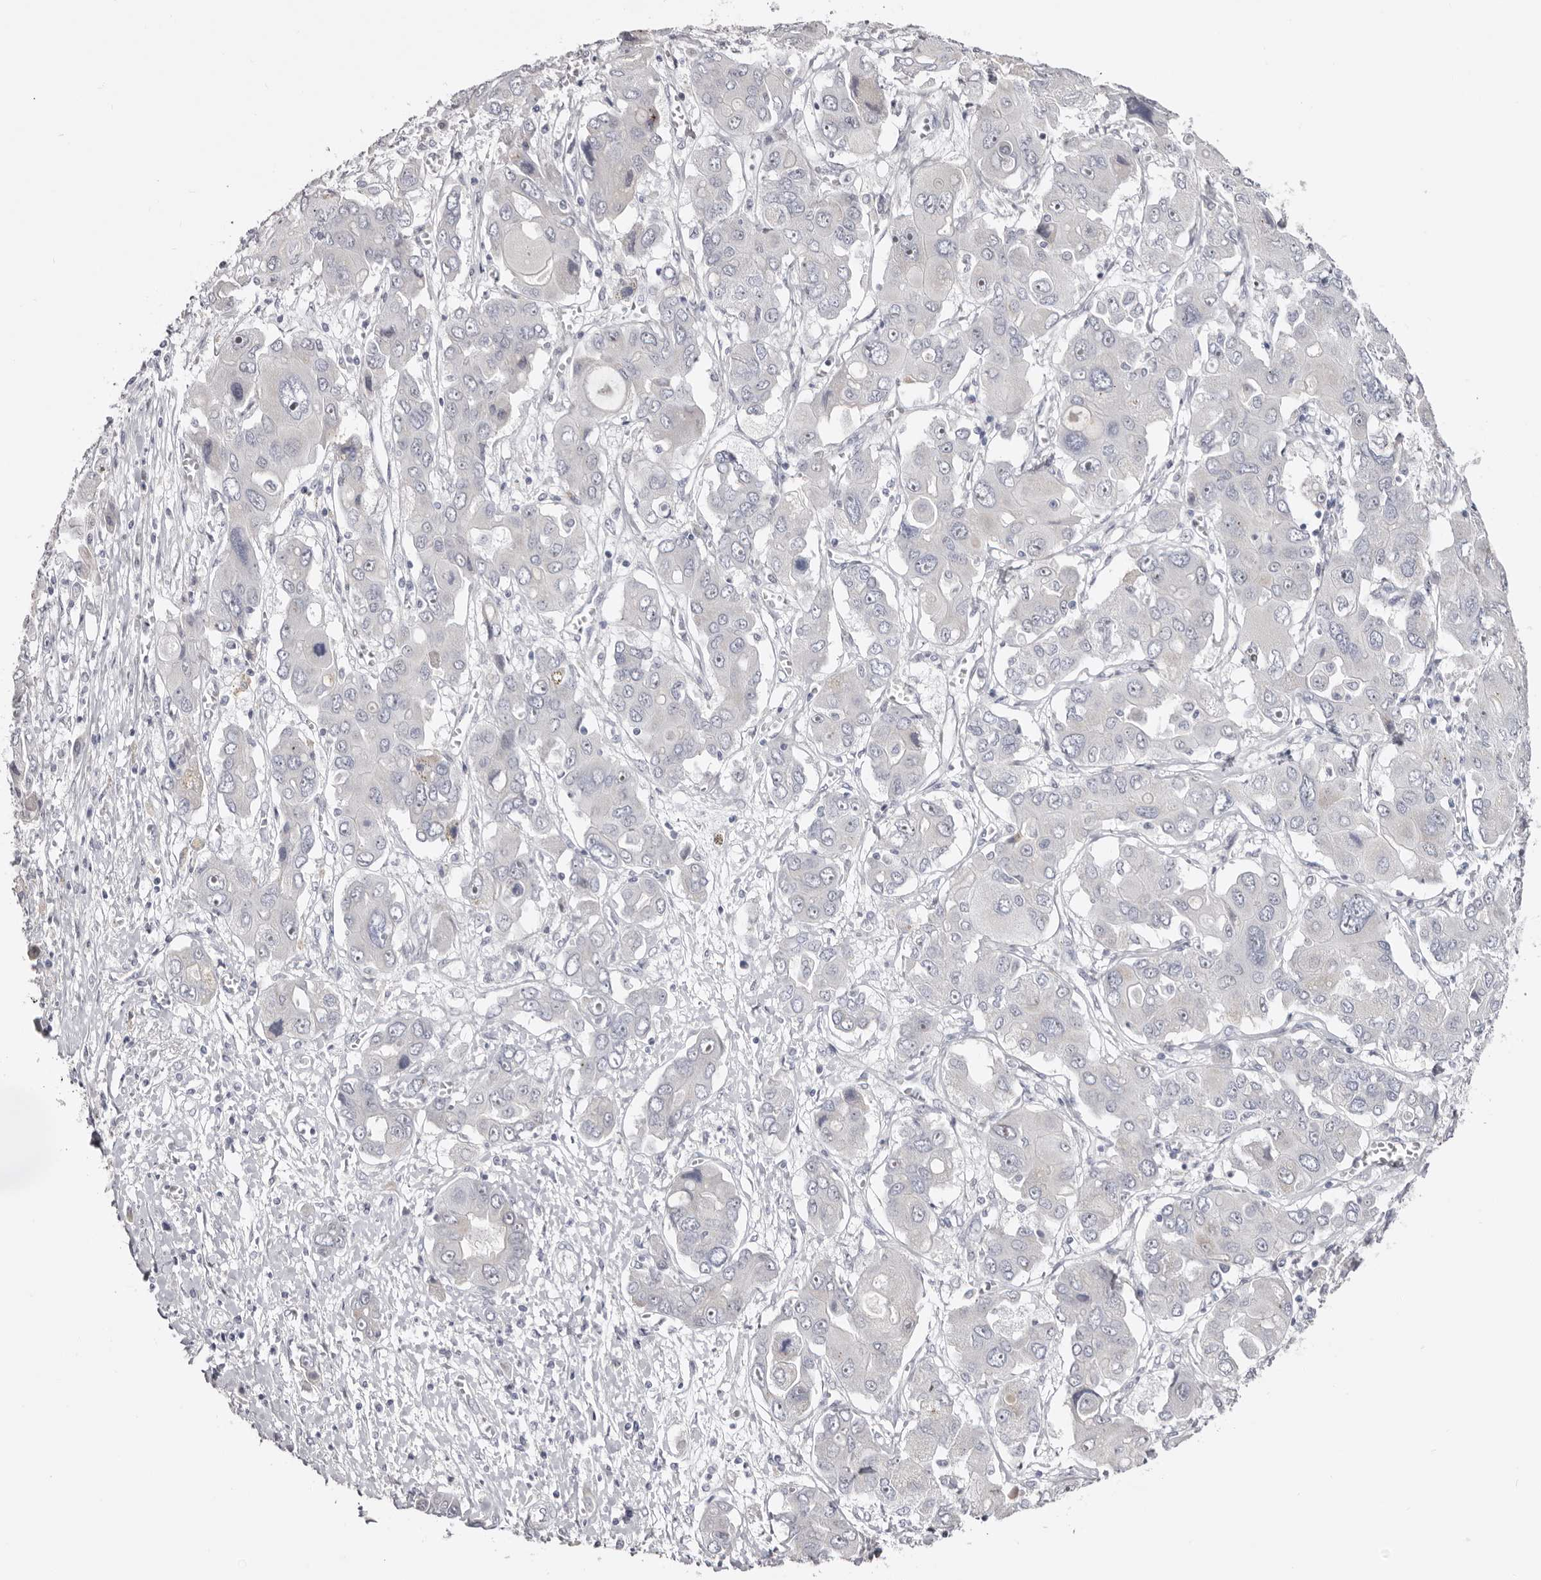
{"staining": {"intensity": "negative", "quantity": "none", "location": "none"}, "tissue": "liver cancer", "cell_type": "Tumor cells", "image_type": "cancer", "snomed": [{"axis": "morphology", "description": "Cholangiocarcinoma"}, {"axis": "topography", "description": "Liver"}], "caption": "Immunohistochemical staining of human liver cancer demonstrates no significant staining in tumor cells. (DAB immunohistochemistry visualized using brightfield microscopy, high magnification).", "gene": "CASQ1", "patient": {"sex": "male", "age": 67}}